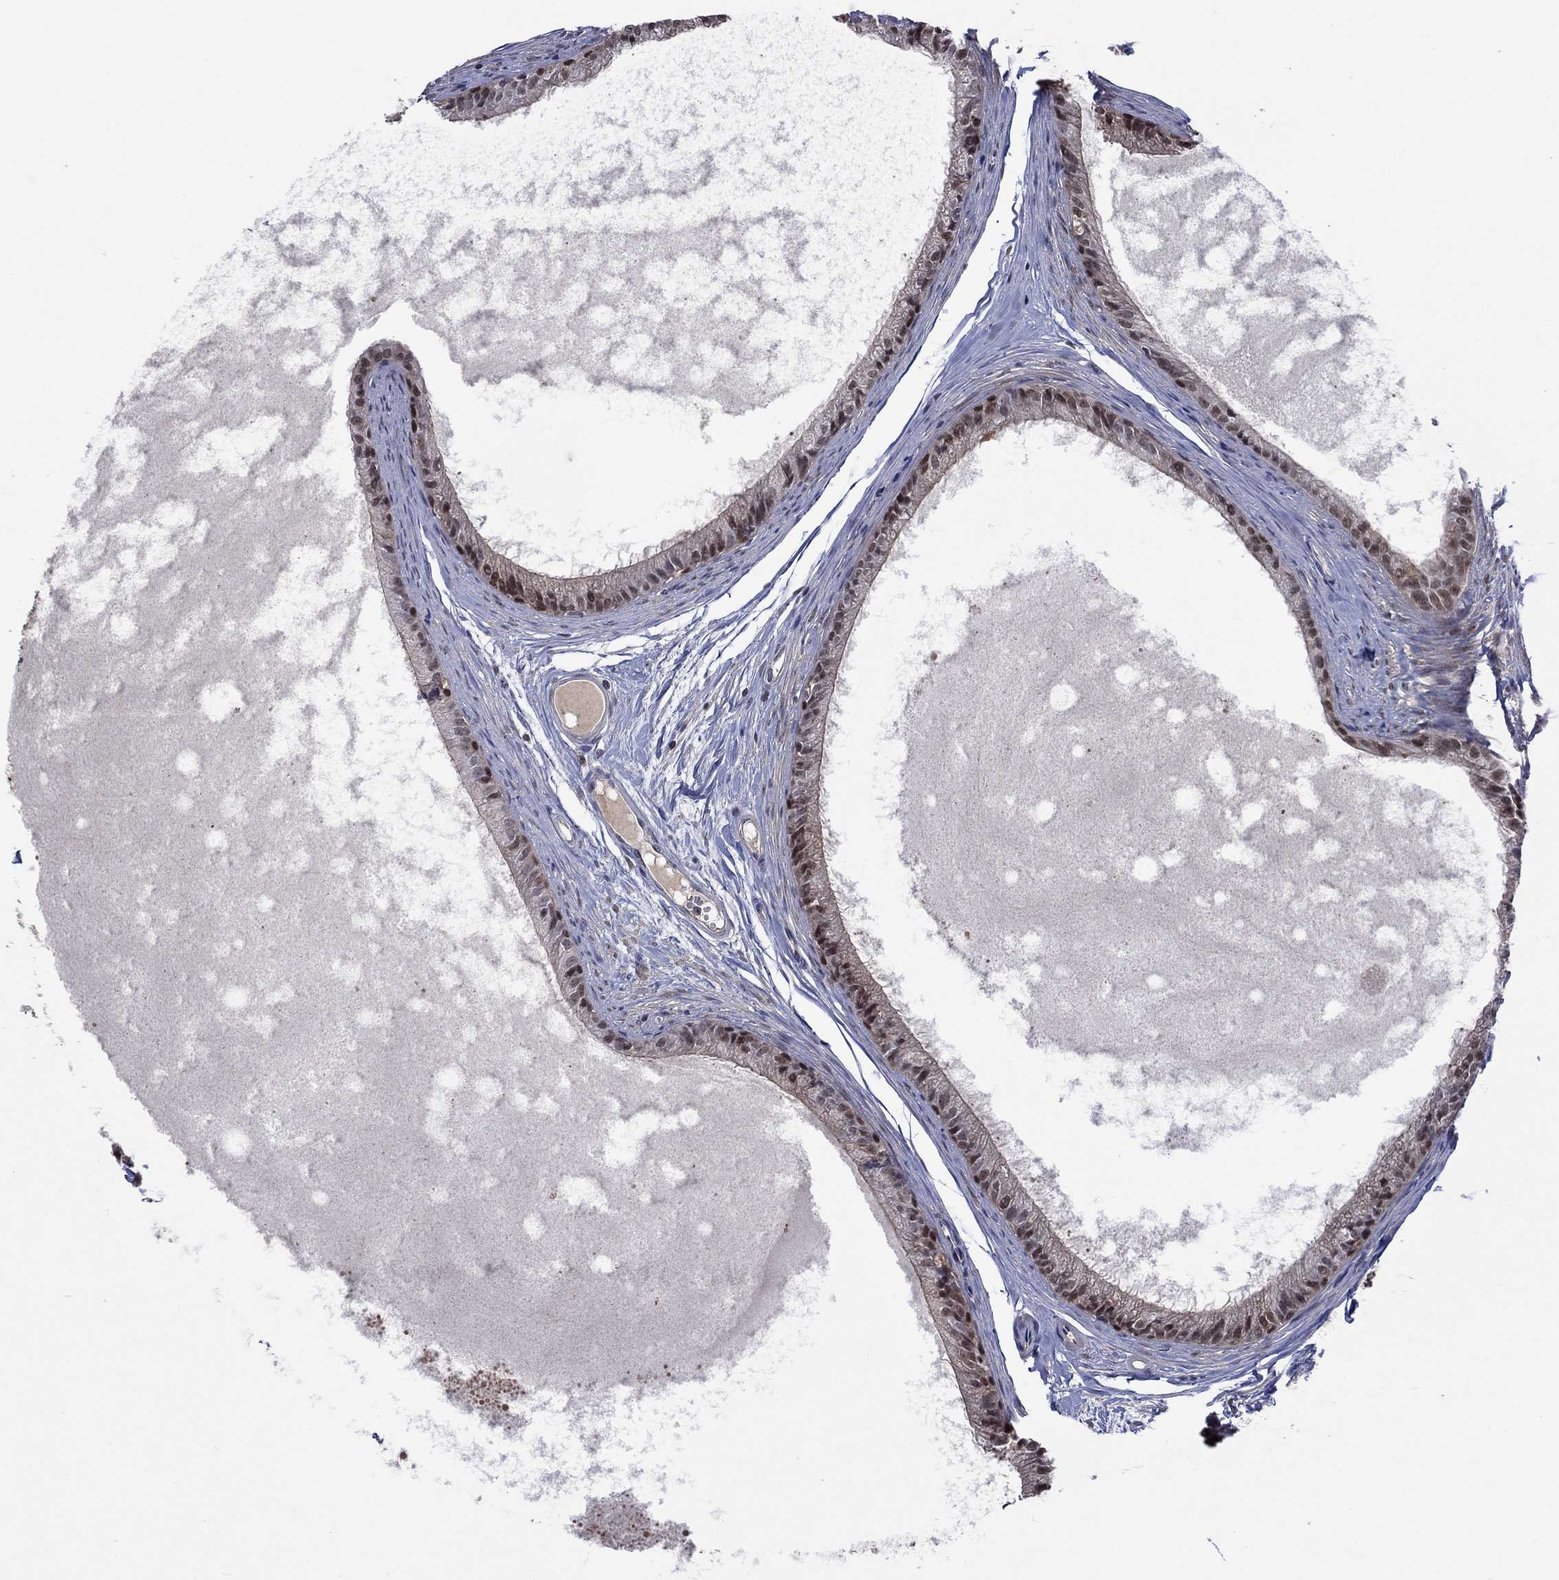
{"staining": {"intensity": "strong", "quantity": "<25%", "location": "nuclear"}, "tissue": "epididymis", "cell_type": "Glandular cells", "image_type": "normal", "snomed": [{"axis": "morphology", "description": "Normal tissue, NOS"}, {"axis": "topography", "description": "Epididymis"}], "caption": "Immunohistochemical staining of normal epididymis shows strong nuclear protein positivity in approximately <25% of glandular cells. Using DAB (3,3'-diaminobenzidine) (brown) and hematoxylin (blue) stains, captured at high magnification using brightfield microscopy.", "gene": "IAH1", "patient": {"sex": "male", "age": 51}}